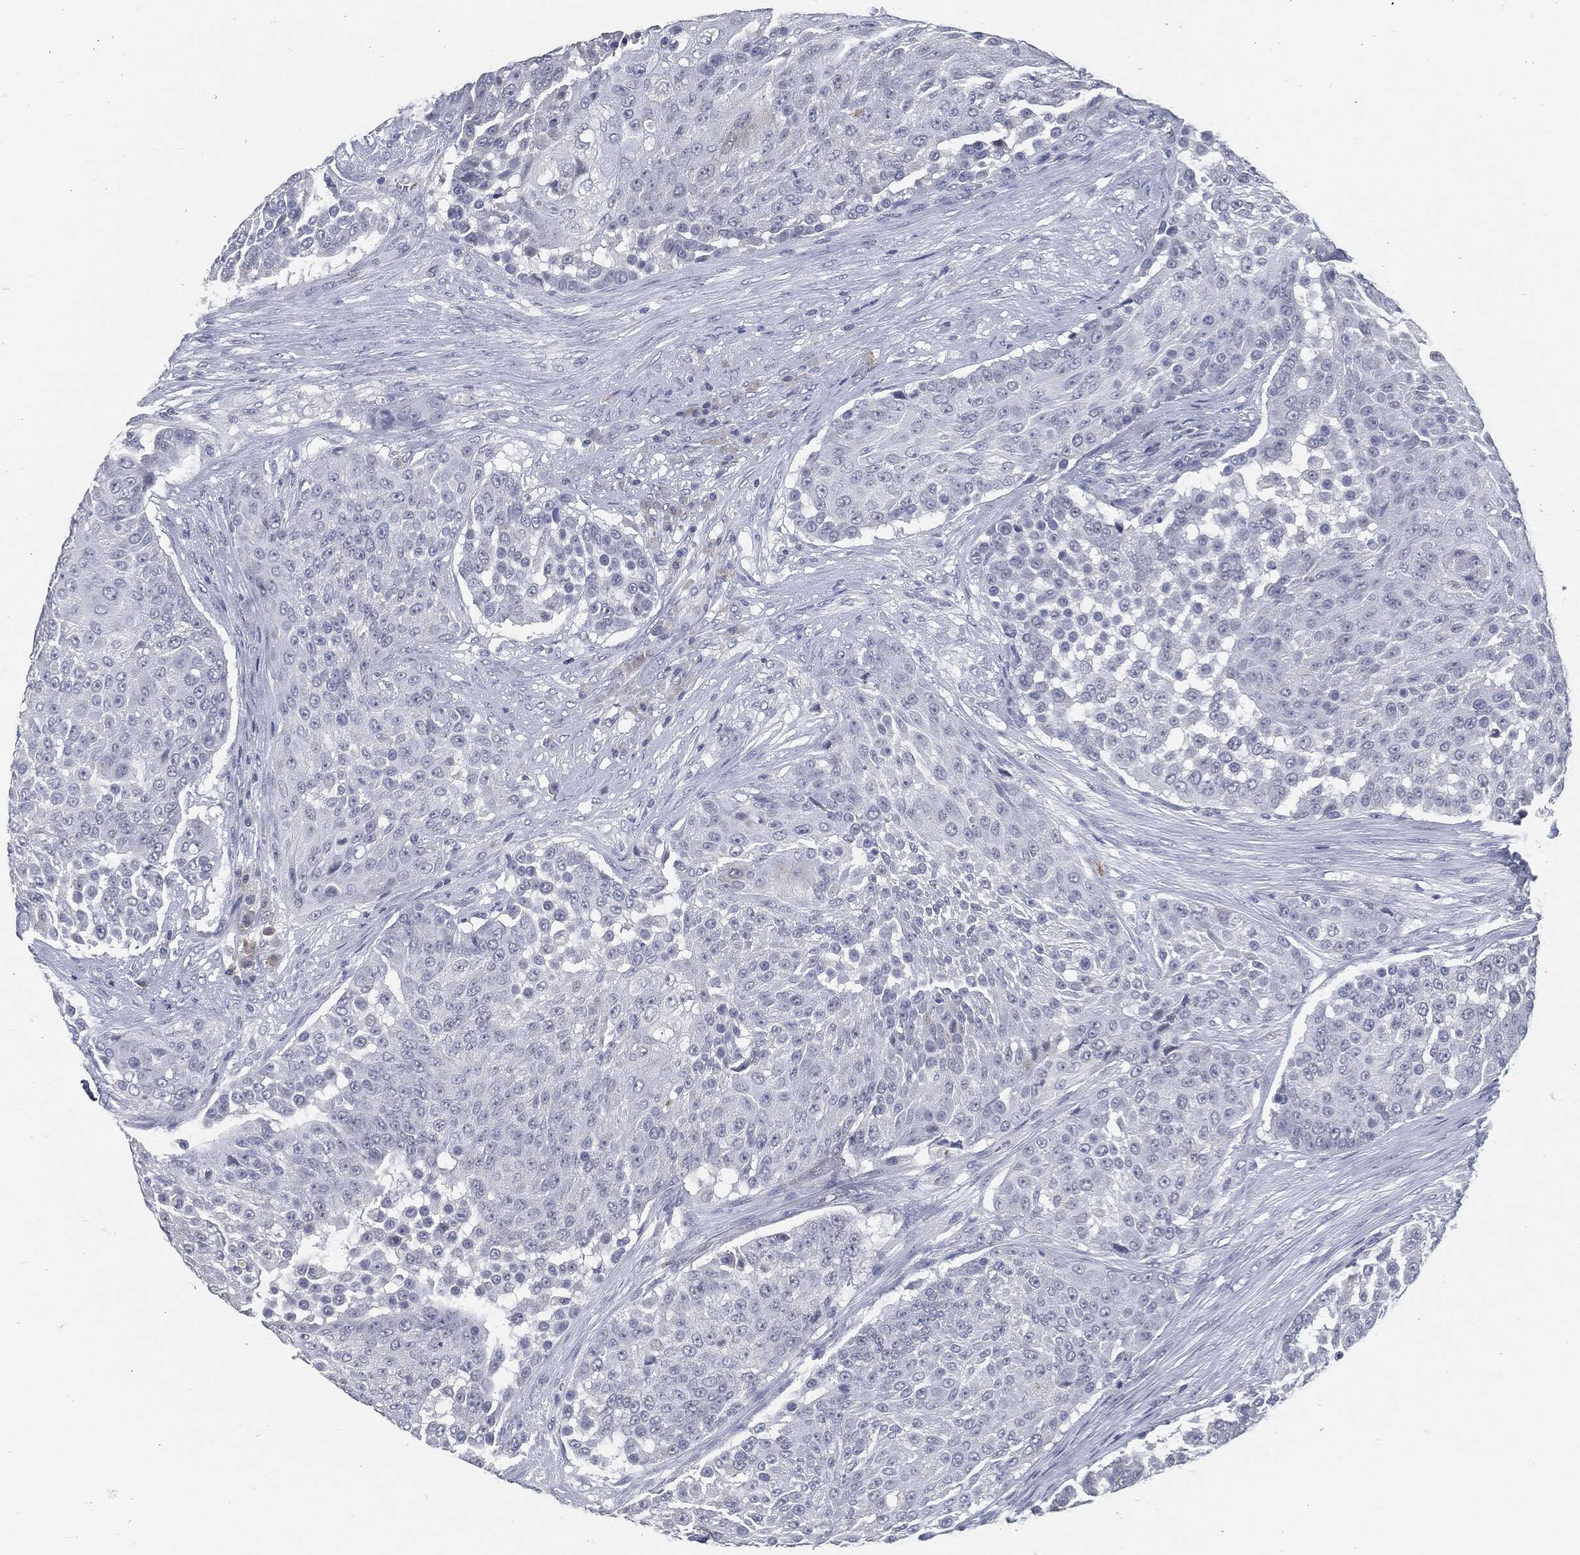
{"staining": {"intensity": "negative", "quantity": "none", "location": "none"}, "tissue": "urothelial cancer", "cell_type": "Tumor cells", "image_type": "cancer", "snomed": [{"axis": "morphology", "description": "Urothelial carcinoma, High grade"}, {"axis": "topography", "description": "Urinary bladder"}], "caption": "IHC micrograph of neoplastic tissue: urothelial carcinoma (high-grade) stained with DAB (3,3'-diaminobenzidine) displays no significant protein expression in tumor cells.", "gene": "PROM1", "patient": {"sex": "female", "age": 63}}